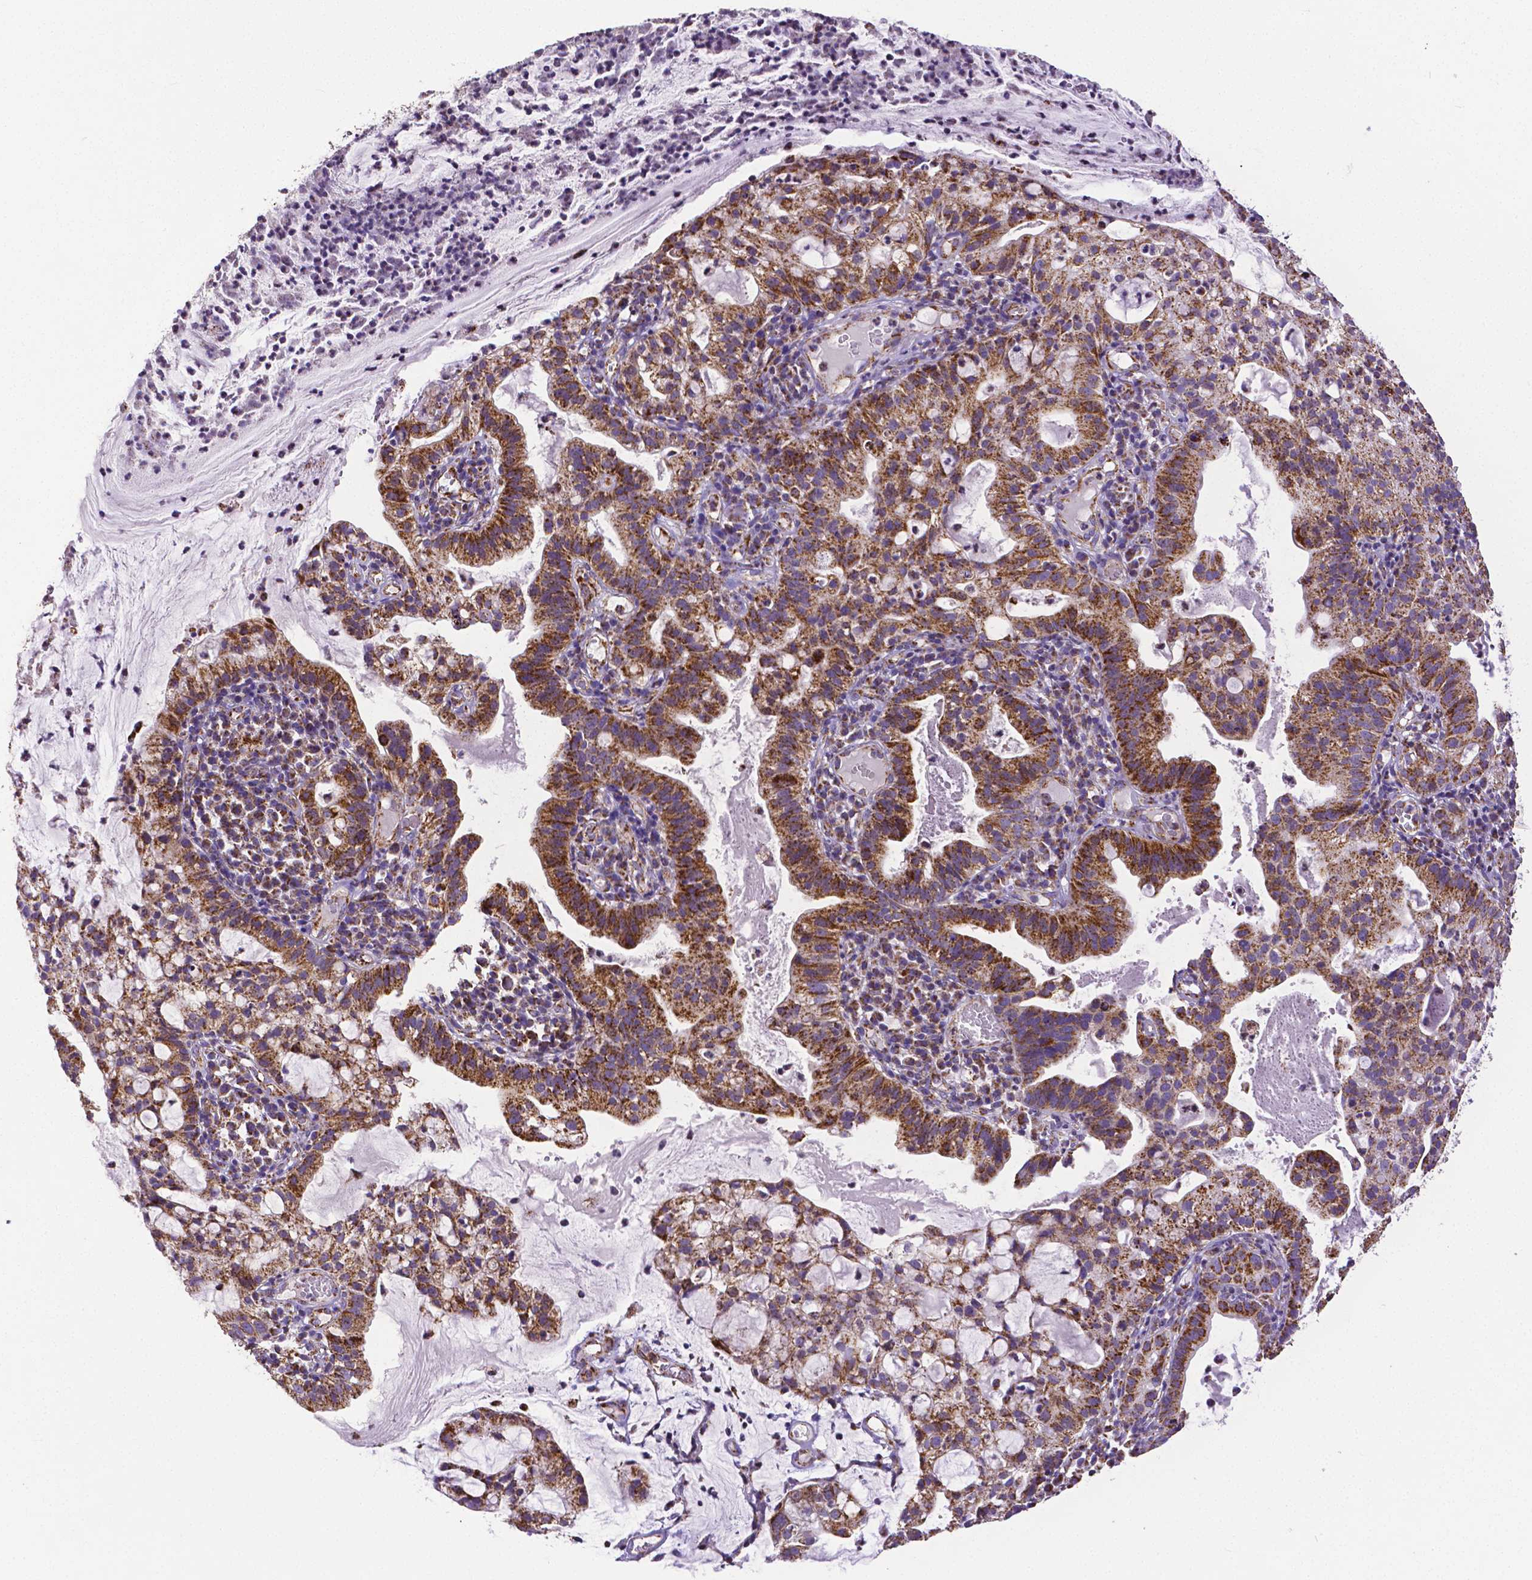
{"staining": {"intensity": "strong", "quantity": ">75%", "location": "cytoplasmic/membranous"}, "tissue": "cervical cancer", "cell_type": "Tumor cells", "image_type": "cancer", "snomed": [{"axis": "morphology", "description": "Adenocarcinoma, NOS"}, {"axis": "topography", "description": "Cervix"}], "caption": "Protein expression analysis of human cervical cancer reveals strong cytoplasmic/membranous expression in about >75% of tumor cells.", "gene": "MACC1", "patient": {"sex": "female", "age": 41}}